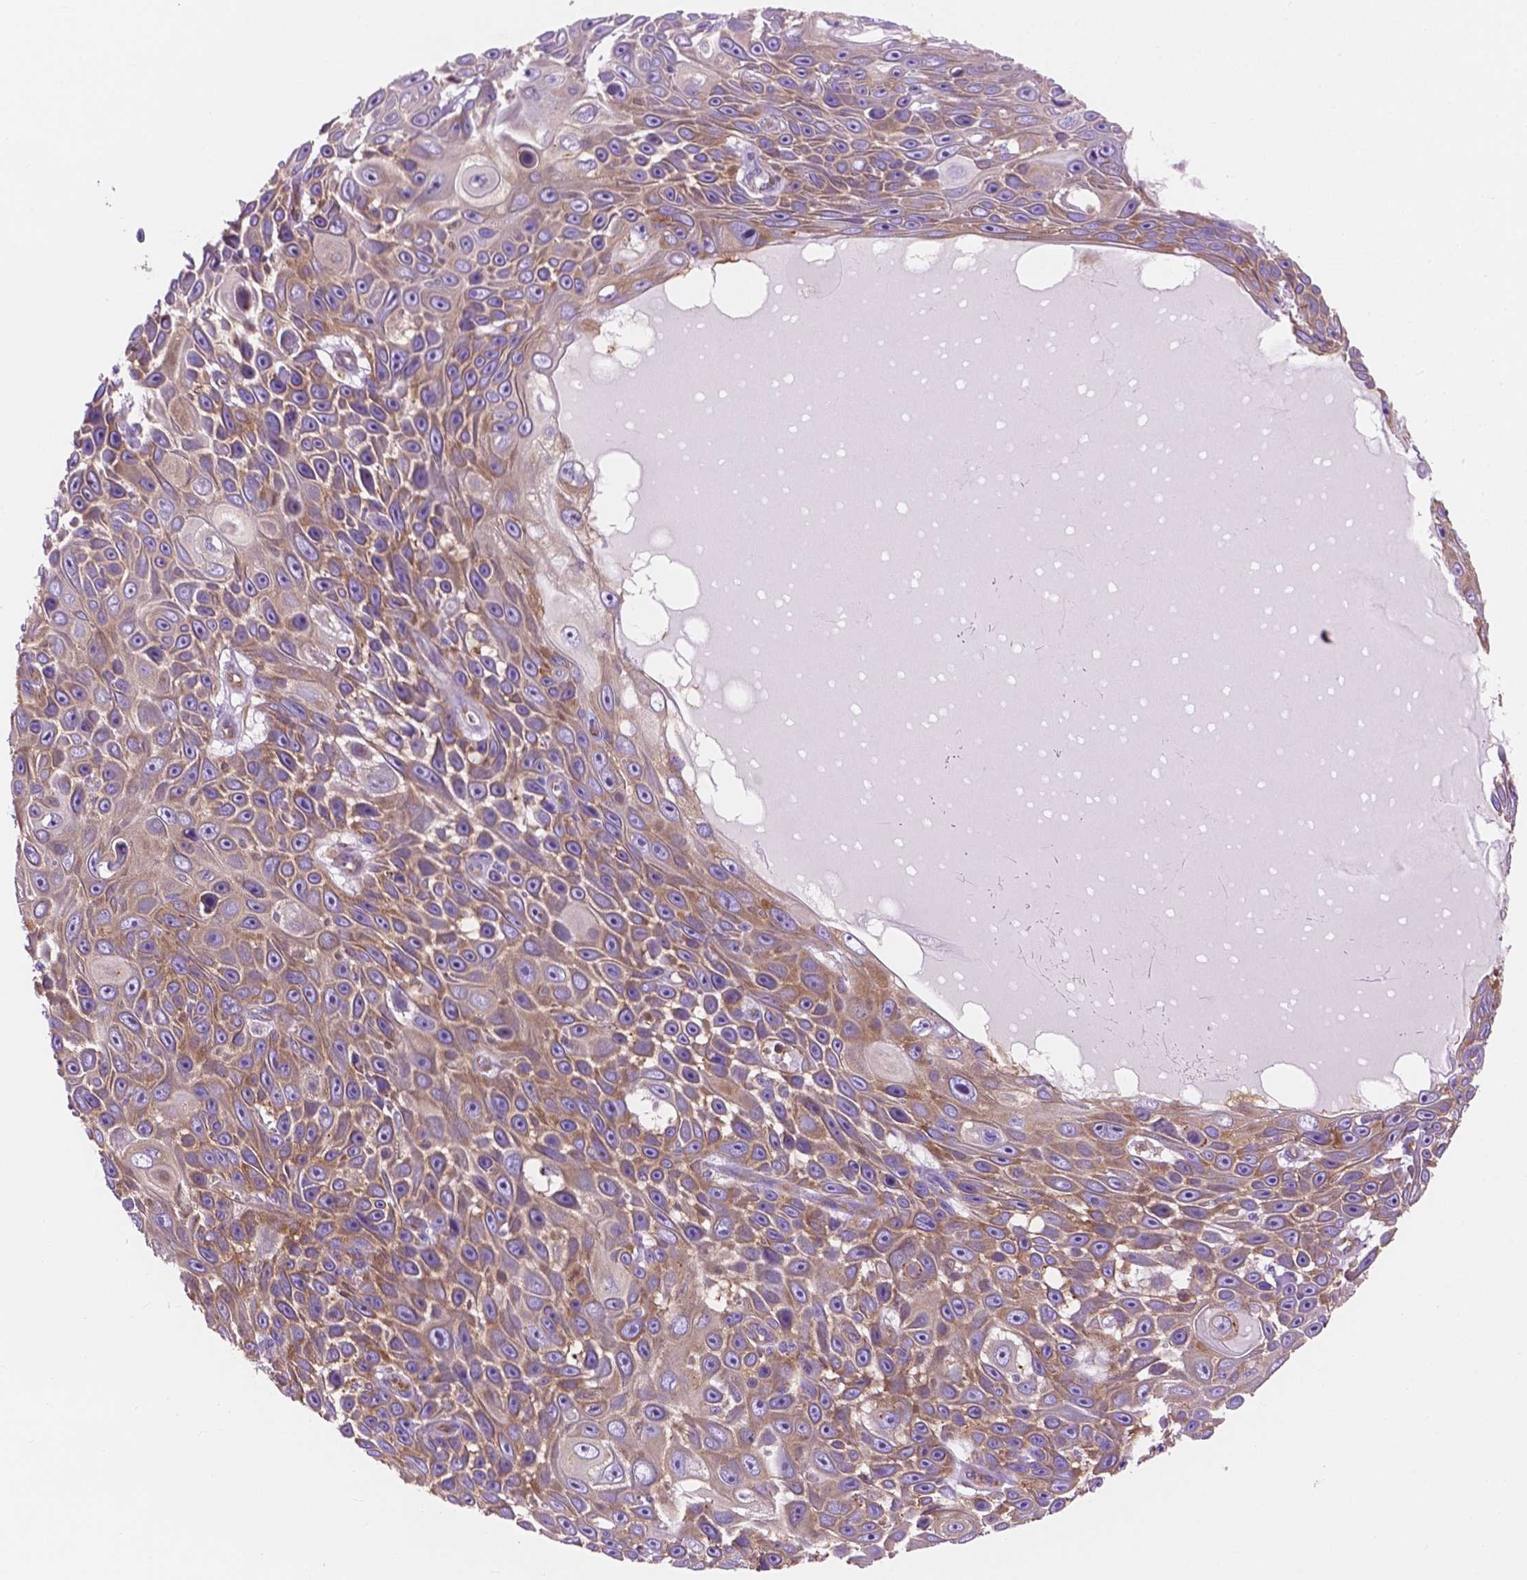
{"staining": {"intensity": "weak", "quantity": ">75%", "location": "cytoplasmic/membranous"}, "tissue": "skin cancer", "cell_type": "Tumor cells", "image_type": "cancer", "snomed": [{"axis": "morphology", "description": "Squamous cell carcinoma, NOS"}, {"axis": "topography", "description": "Skin"}], "caption": "Skin squamous cell carcinoma stained with immunohistochemistry reveals weak cytoplasmic/membranous positivity in about >75% of tumor cells. Immunohistochemistry stains the protein of interest in brown and the nuclei are stained blue.", "gene": "RPL37A", "patient": {"sex": "male", "age": 82}}